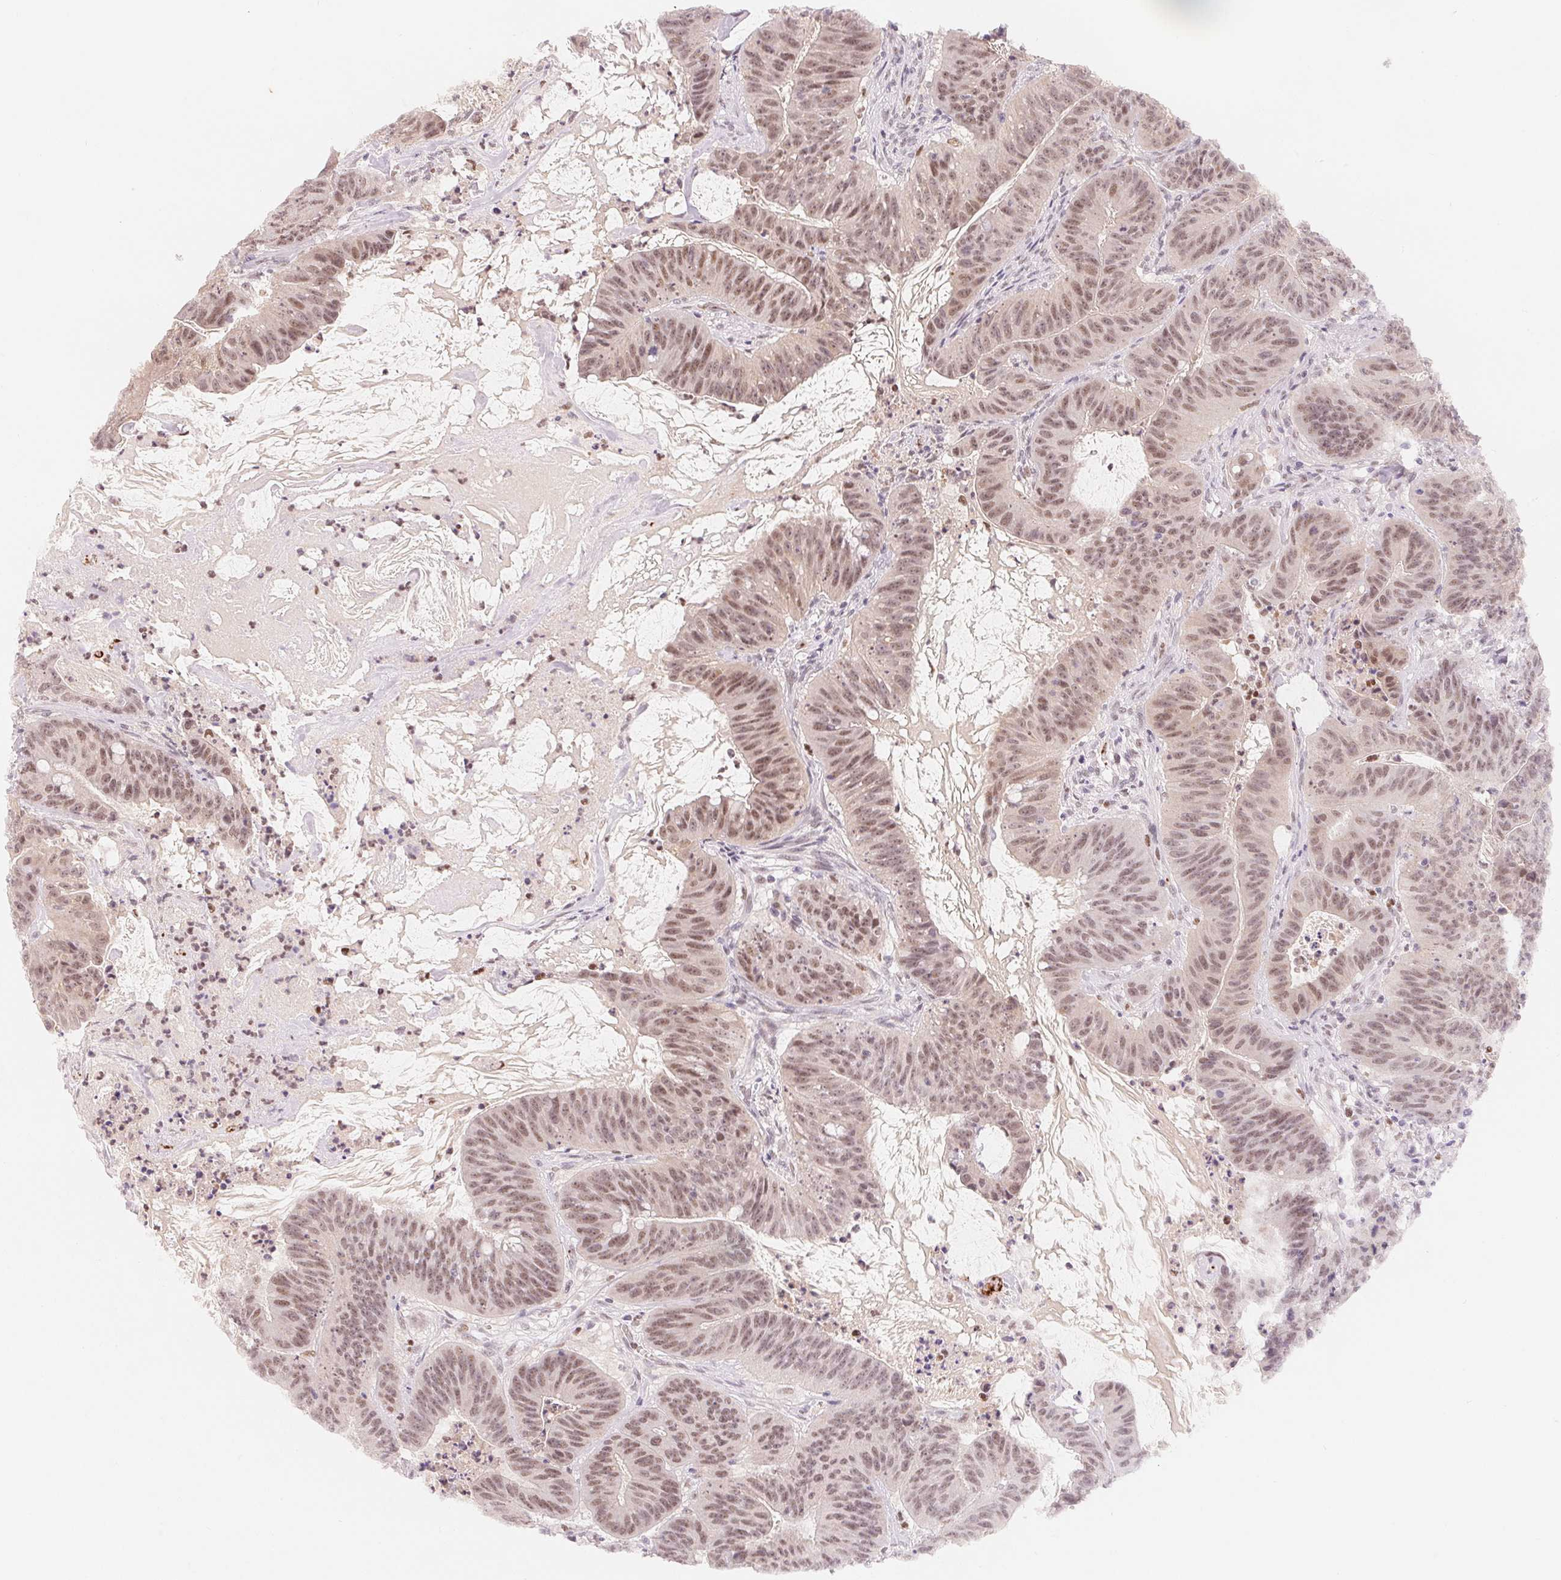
{"staining": {"intensity": "moderate", "quantity": ">75%", "location": "nuclear"}, "tissue": "colorectal cancer", "cell_type": "Tumor cells", "image_type": "cancer", "snomed": [{"axis": "morphology", "description": "Adenocarcinoma, NOS"}, {"axis": "topography", "description": "Colon"}], "caption": "High-magnification brightfield microscopy of colorectal cancer stained with DAB (brown) and counterstained with hematoxylin (blue). tumor cells exhibit moderate nuclear staining is identified in approximately>75% of cells.", "gene": "ARHGAP22", "patient": {"sex": "male", "age": 33}}